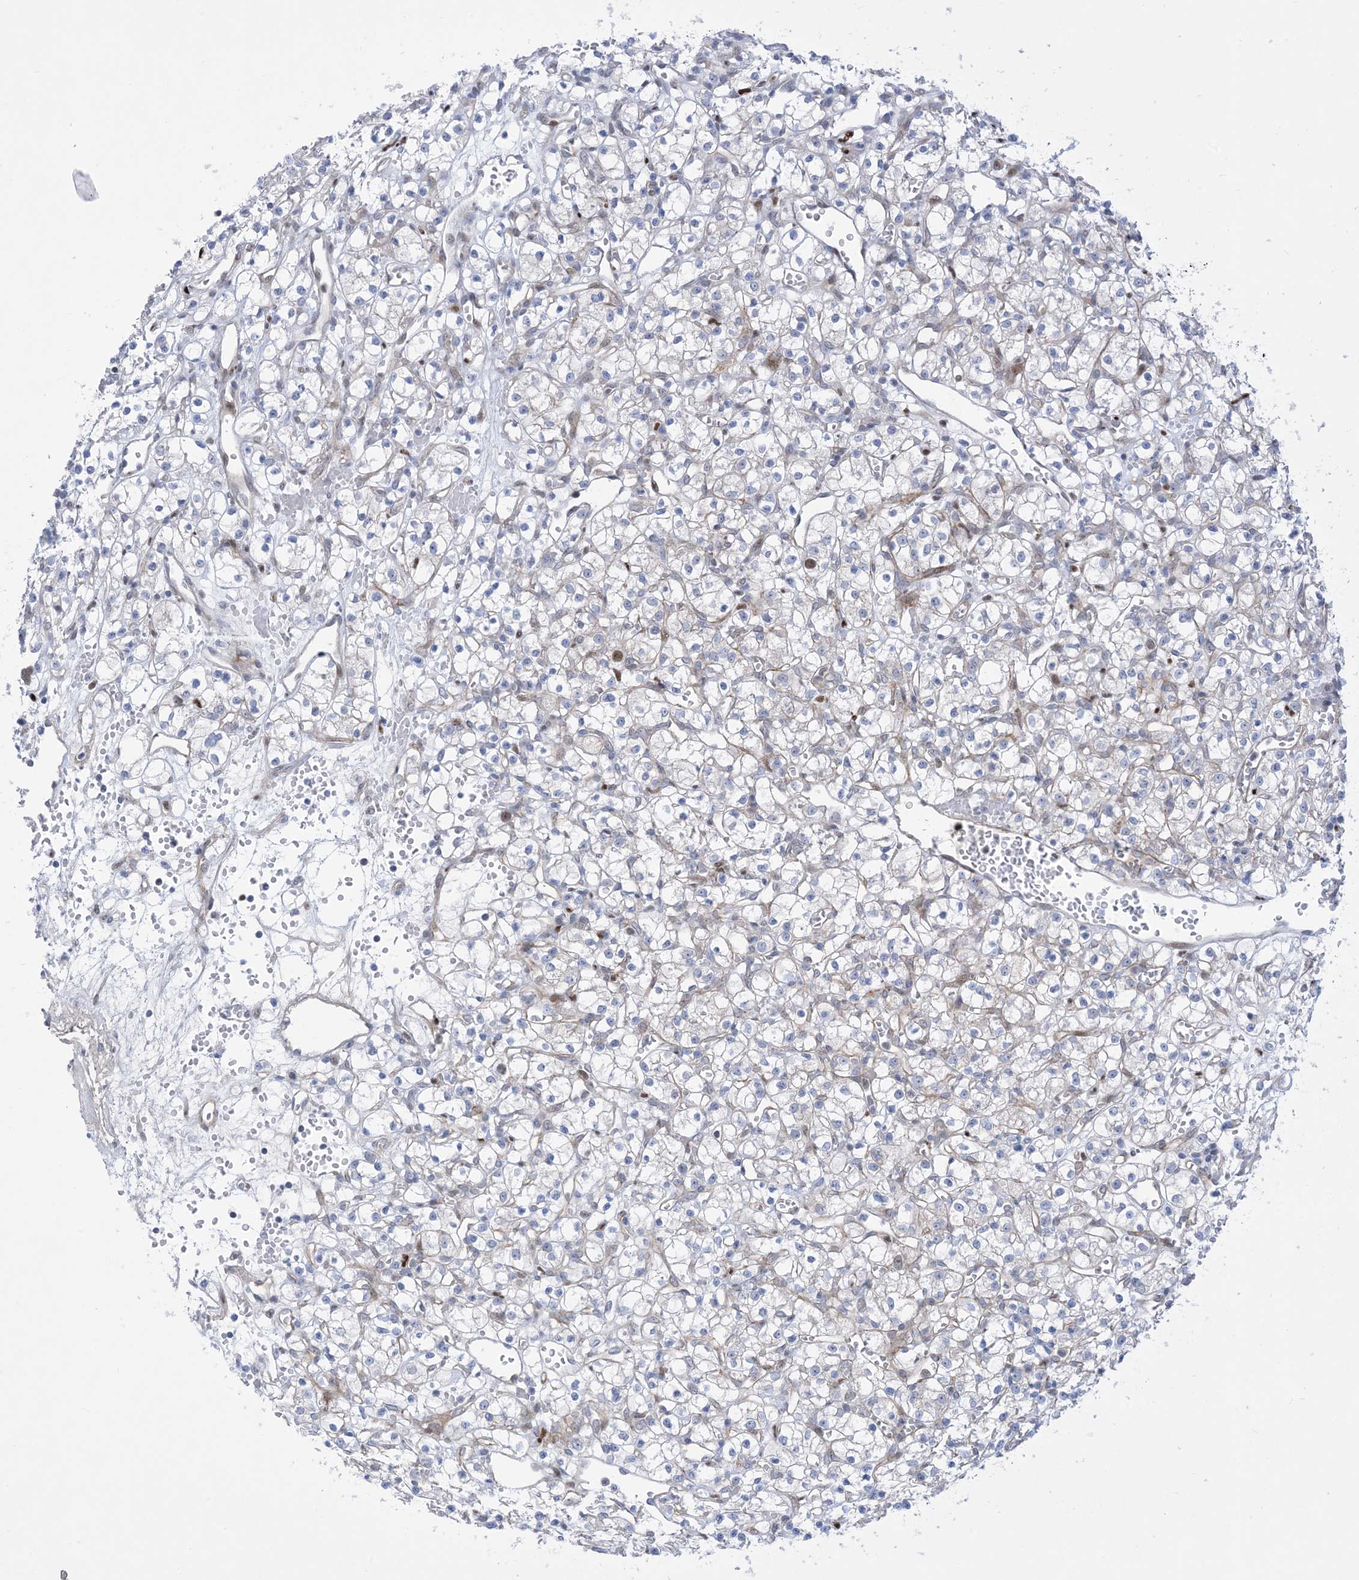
{"staining": {"intensity": "negative", "quantity": "none", "location": "none"}, "tissue": "renal cancer", "cell_type": "Tumor cells", "image_type": "cancer", "snomed": [{"axis": "morphology", "description": "Adenocarcinoma, NOS"}, {"axis": "topography", "description": "Kidney"}], "caption": "Human renal adenocarcinoma stained for a protein using immunohistochemistry reveals no expression in tumor cells.", "gene": "MARS2", "patient": {"sex": "female", "age": 59}}